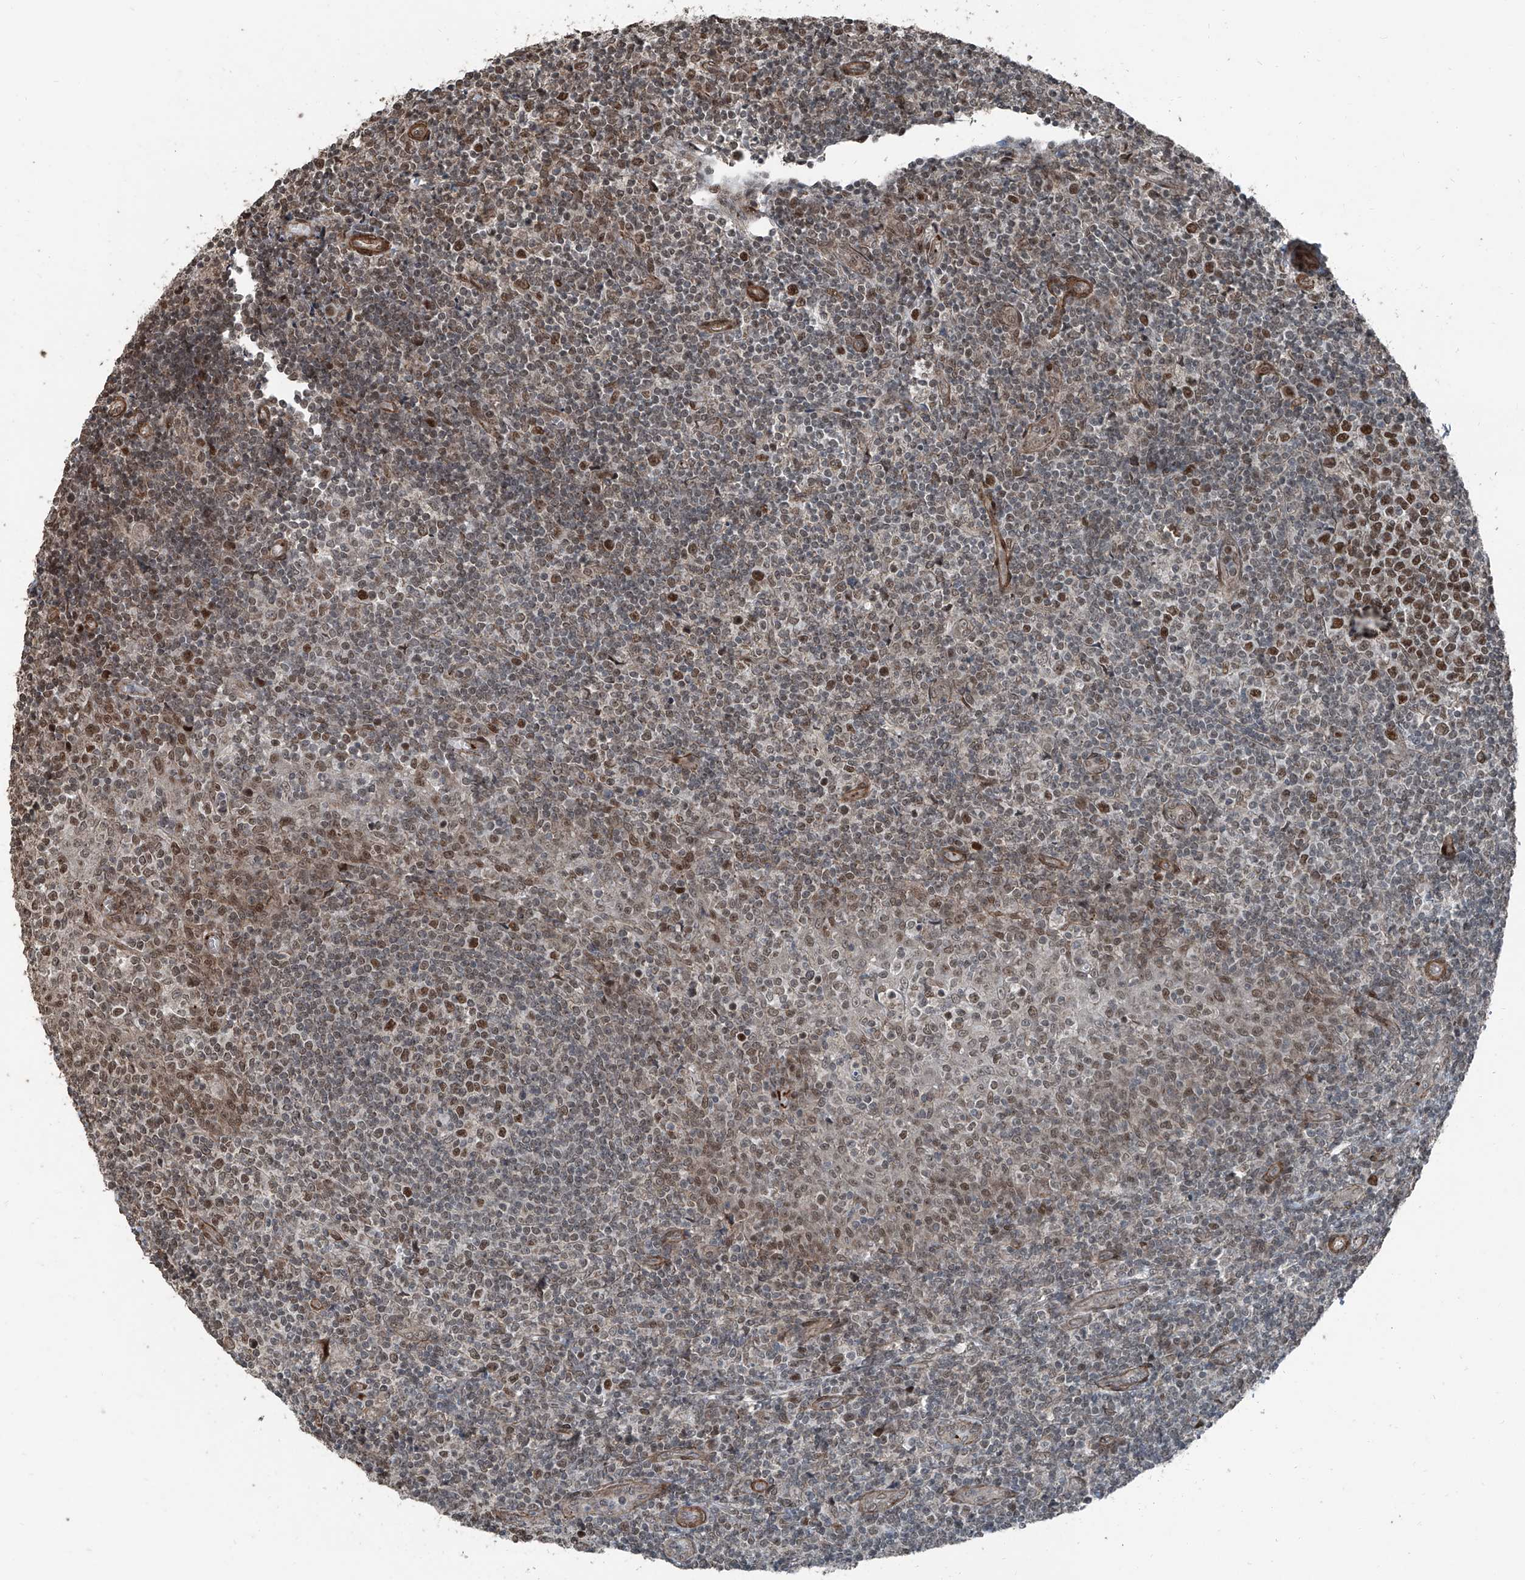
{"staining": {"intensity": "moderate", "quantity": ">75%", "location": "nuclear"}, "tissue": "tonsil", "cell_type": "Germinal center cells", "image_type": "normal", "snomed": [{"axis": "morphology", "description": "Normal tissue, NOS"}, {"axis": "topography", "description": "Tonsil"}], "caption": "Immunohistochemistry (IHC) micrograph of unremarkable tonsil: human tonsil stained using immunohistochemistry displays medium levels of moderate protein expression localized specifically in the nuclear of germinal center cells, appearing as a nuclear brown color.", "gene": "ZNF570", "patient": {"sex": "female", "age": 19}}